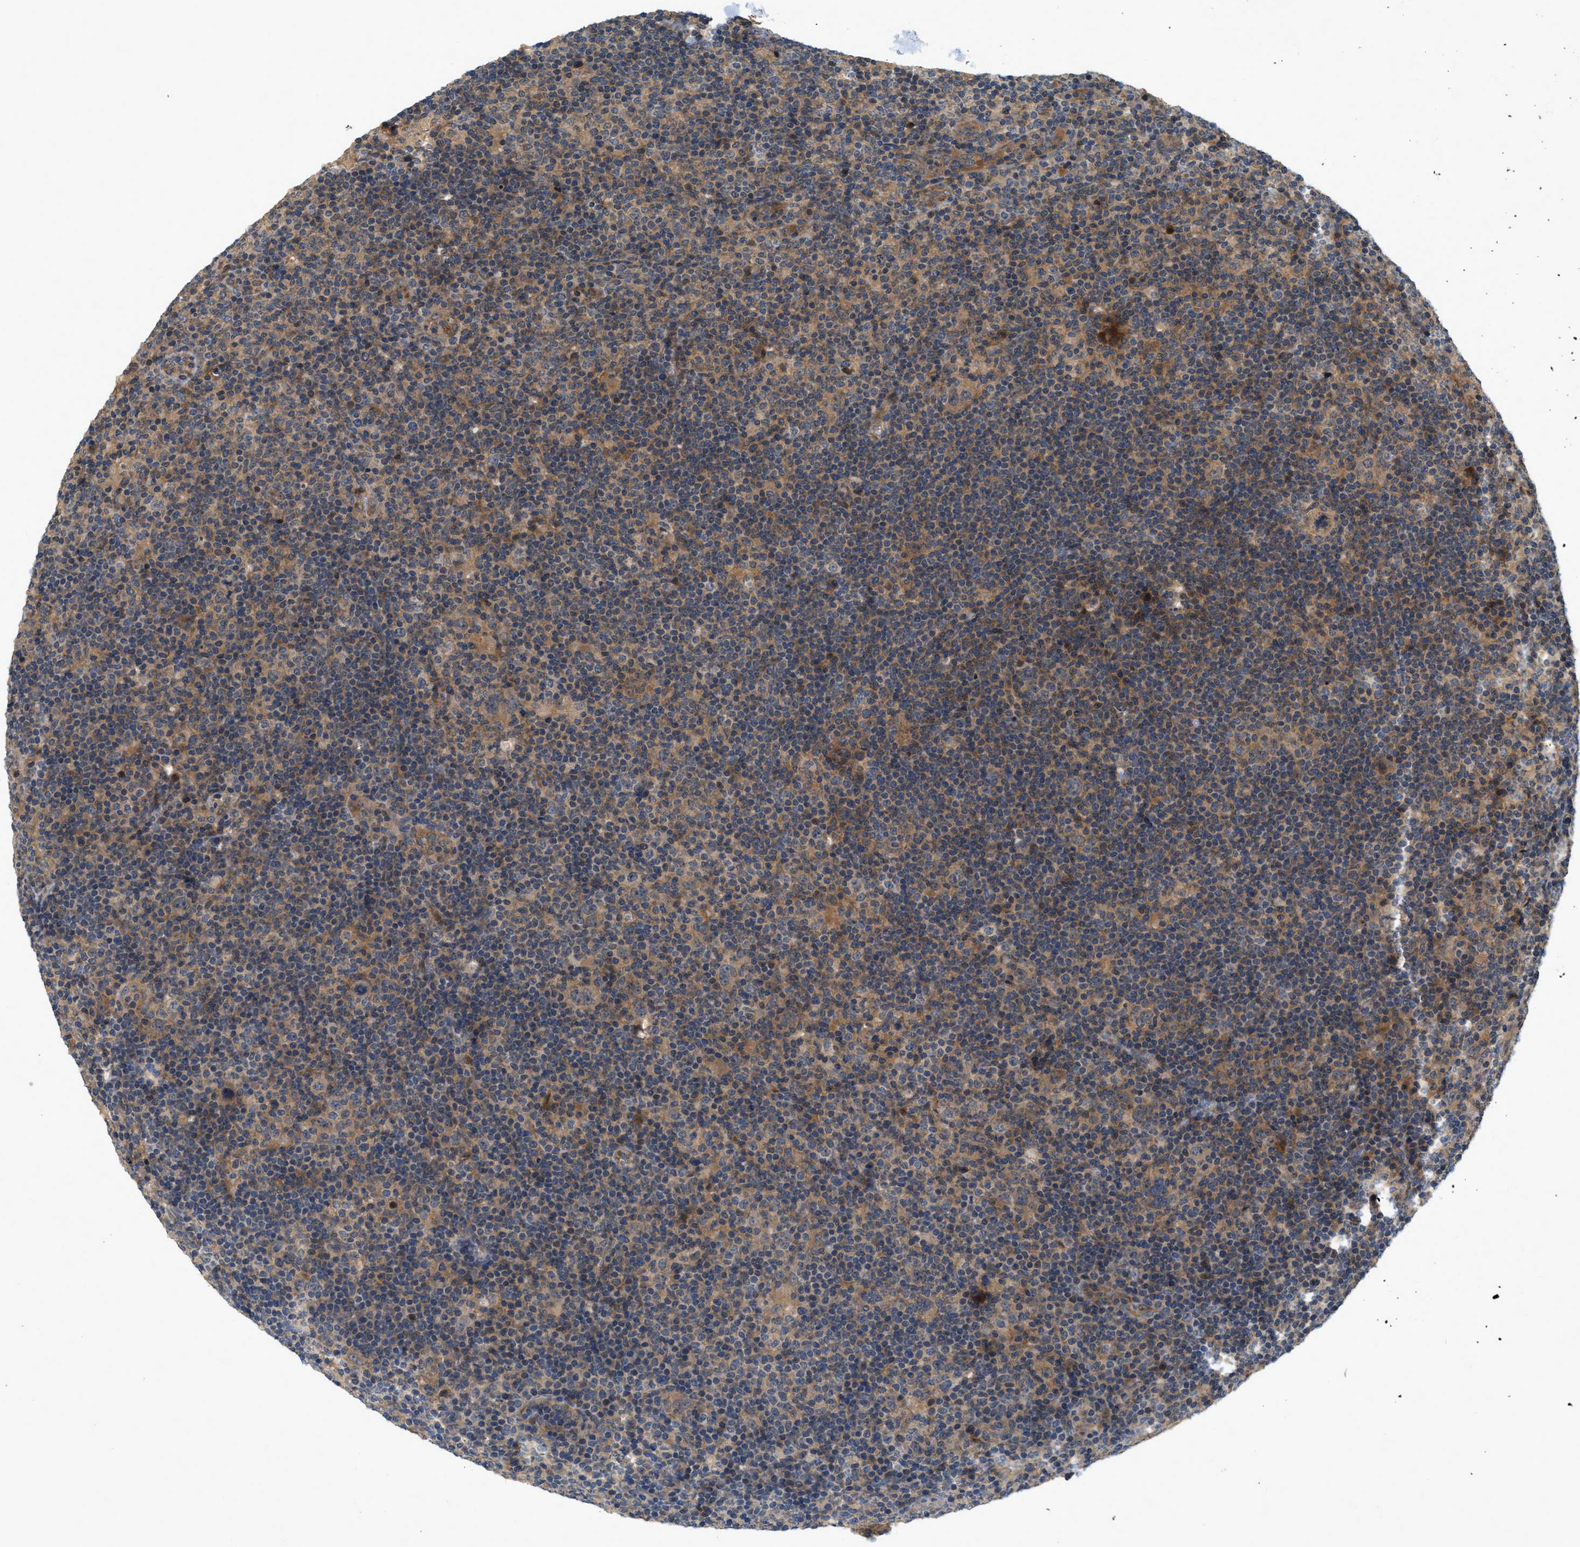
{"staining": {"intensity": "moderate", "quantity": ">75%", "location": "cytoplasmic/membranous"}, "tissue": "lymphoma", "cell_type": "Tumor cells", "image_type": "cancer", "snomed": [{"axis": "morphology", "description": "Hodgkin's disease, NOS"}, {"axis": "topography", "description": "Lymph node"}], "caption": "Brown immunohistochemical staining in lymphoma reveals moderate cytoplasmic/membranous staining in about >75% of tumor cells.", "gene": "GPR31", "patient": {"sex": "female", "age": 57}}